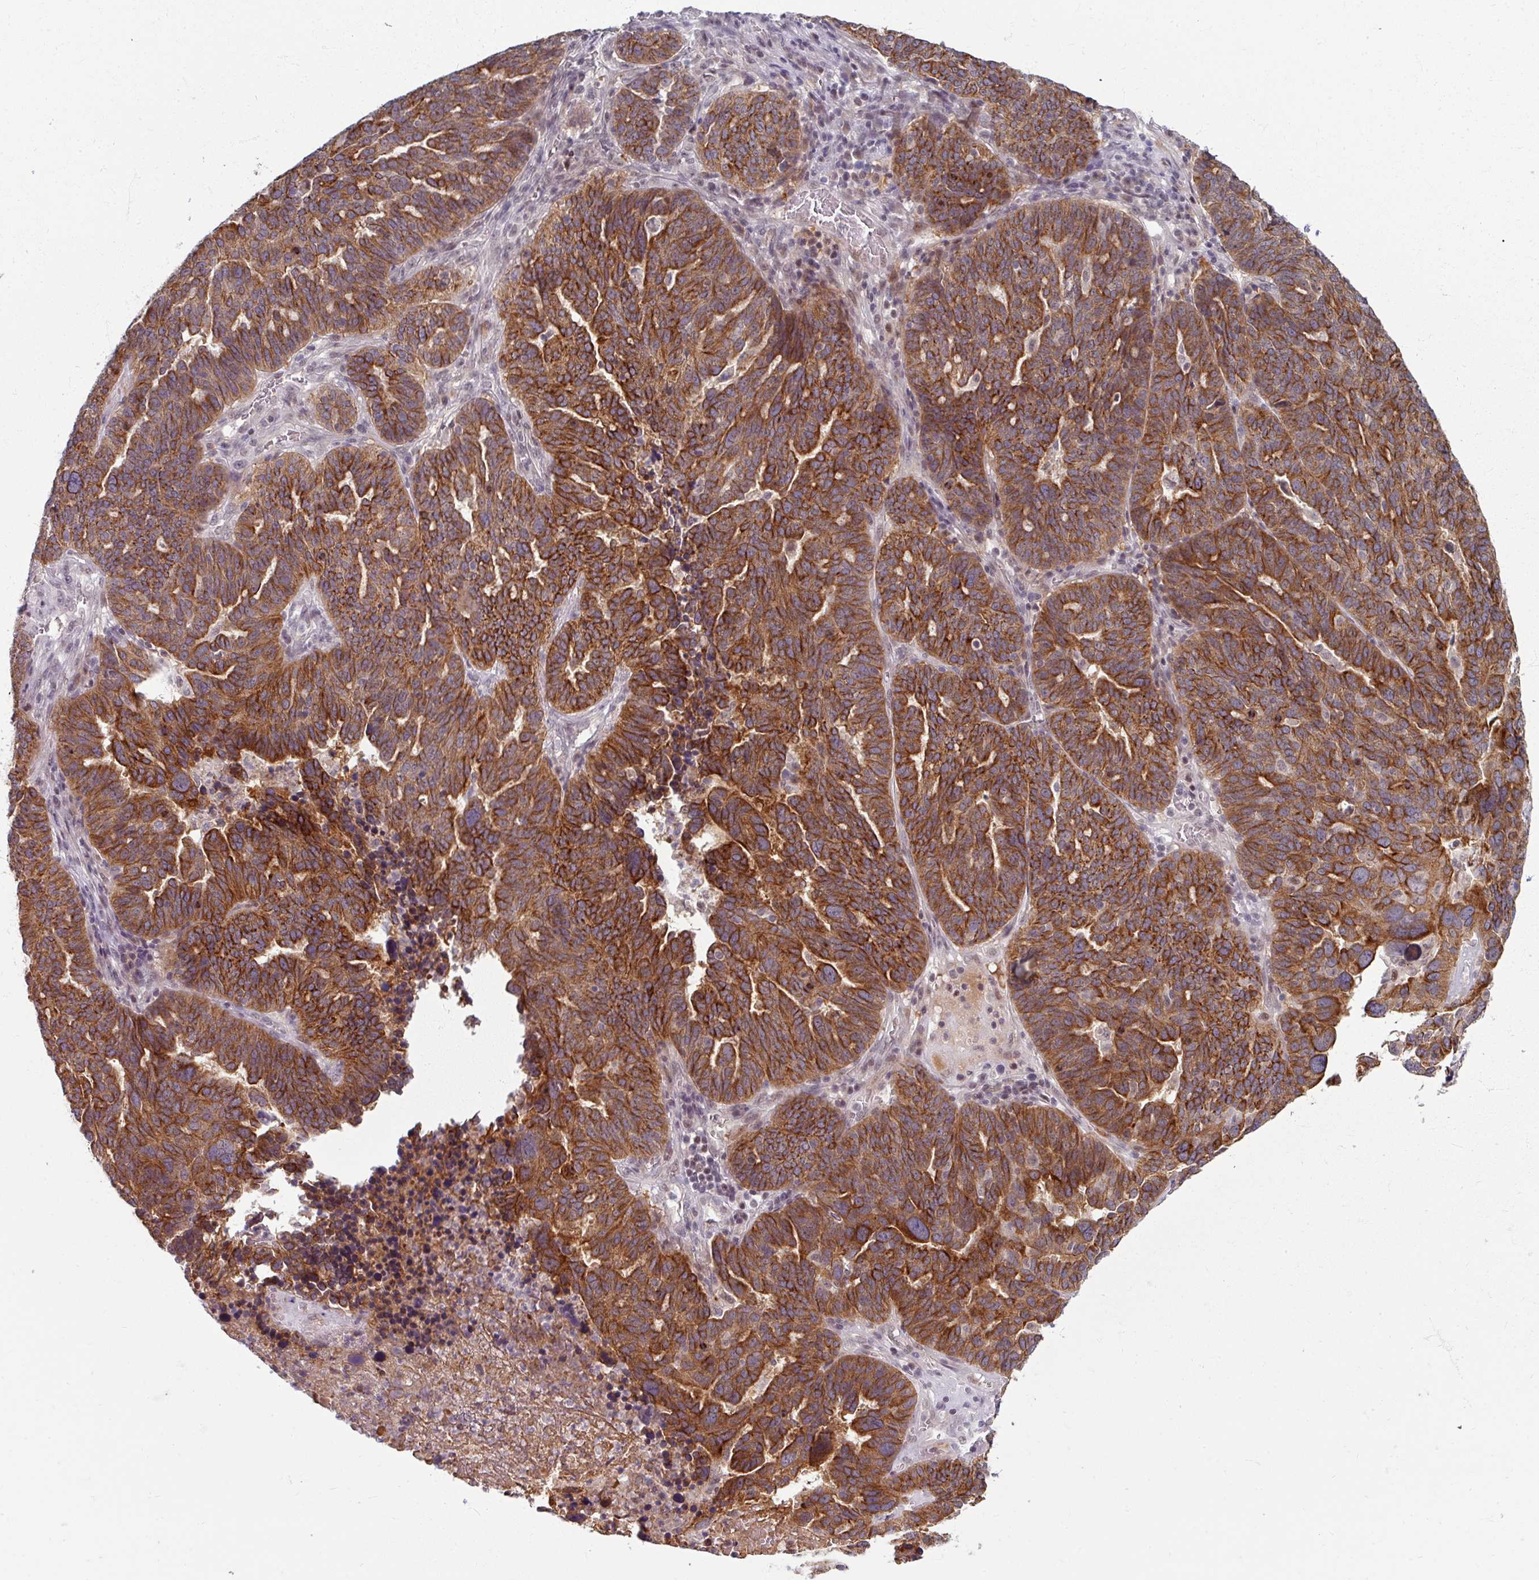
{"staining": {"intensity": "strong", "quantity": ">75%", "location": "cytoplasmic/membranous"}, "tissue": "ovarian cancer", "cell_type": "Tumor cells", "image_type": "cancer", "snomed": [{"axis": "morphology", "description": "Cystadenocarcinoma, serous, NOS"}, {"axis": "topography", "description": "Ovary"}], "caption": "A high amount of strong cytoplasmic/membranous staining is present in about >75% of tumor cells in ovarian serous cystadenocarcinoma tissue.", "gene": "KLC3", "patient": {"sex": "female", "age": 59}}